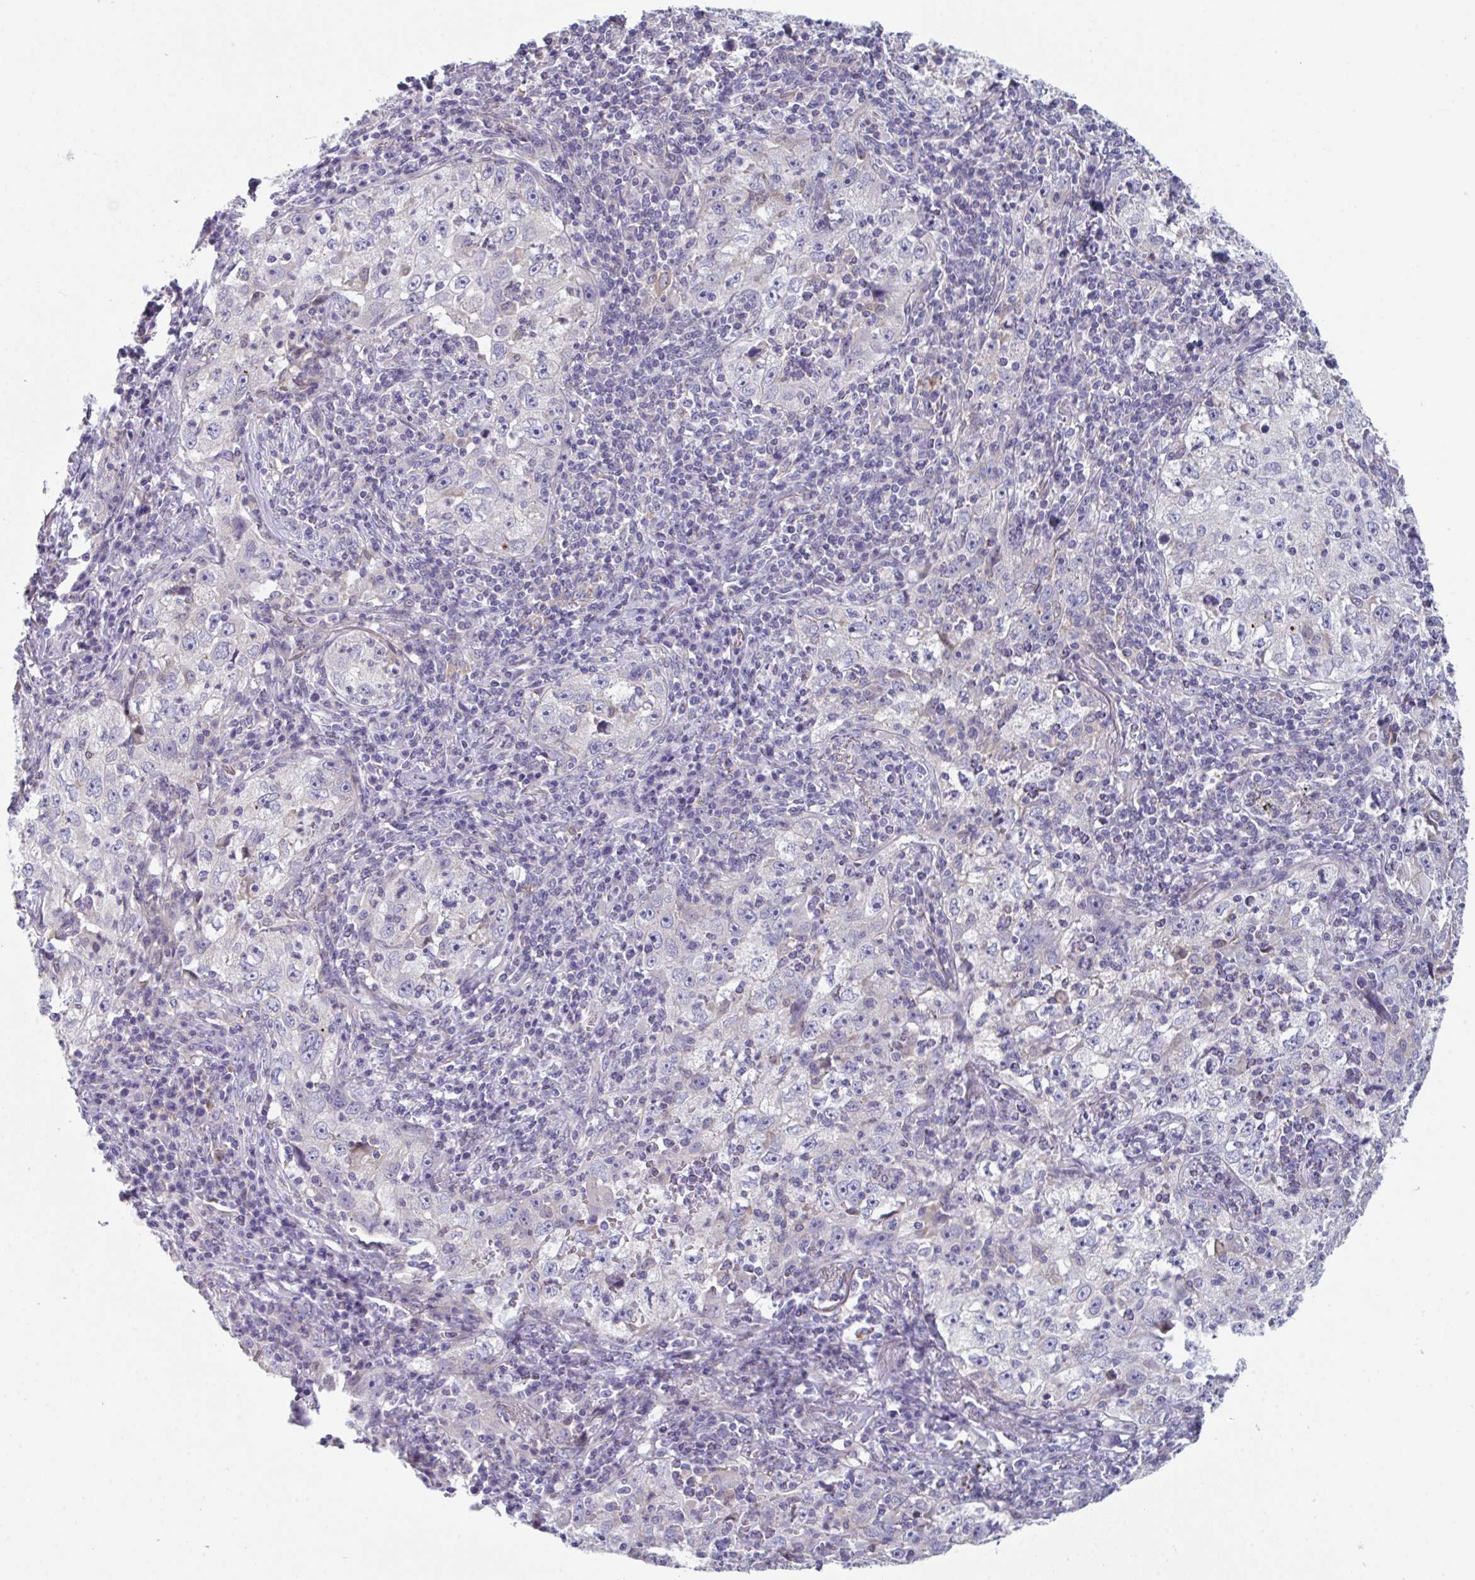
{"staining": {"intensity": "negative", "quantity": "none", "location": "none"}, "tissue": "lung cancer", "cell_type": "Tumor cells", "image_type": "cancer", "snomed": [{"axis": "morphology", "description": "Squamous cell carcinoma, NOS"}, {"axis": "topography", "description": "Lung"}], "caption": "Immunohistochemistry of lung cancer (squamous cell carcinoma) demonstrates no expression in tumor cells.", "gene": "PTPRD", "patient": {"sex": "male", "age": 71}}